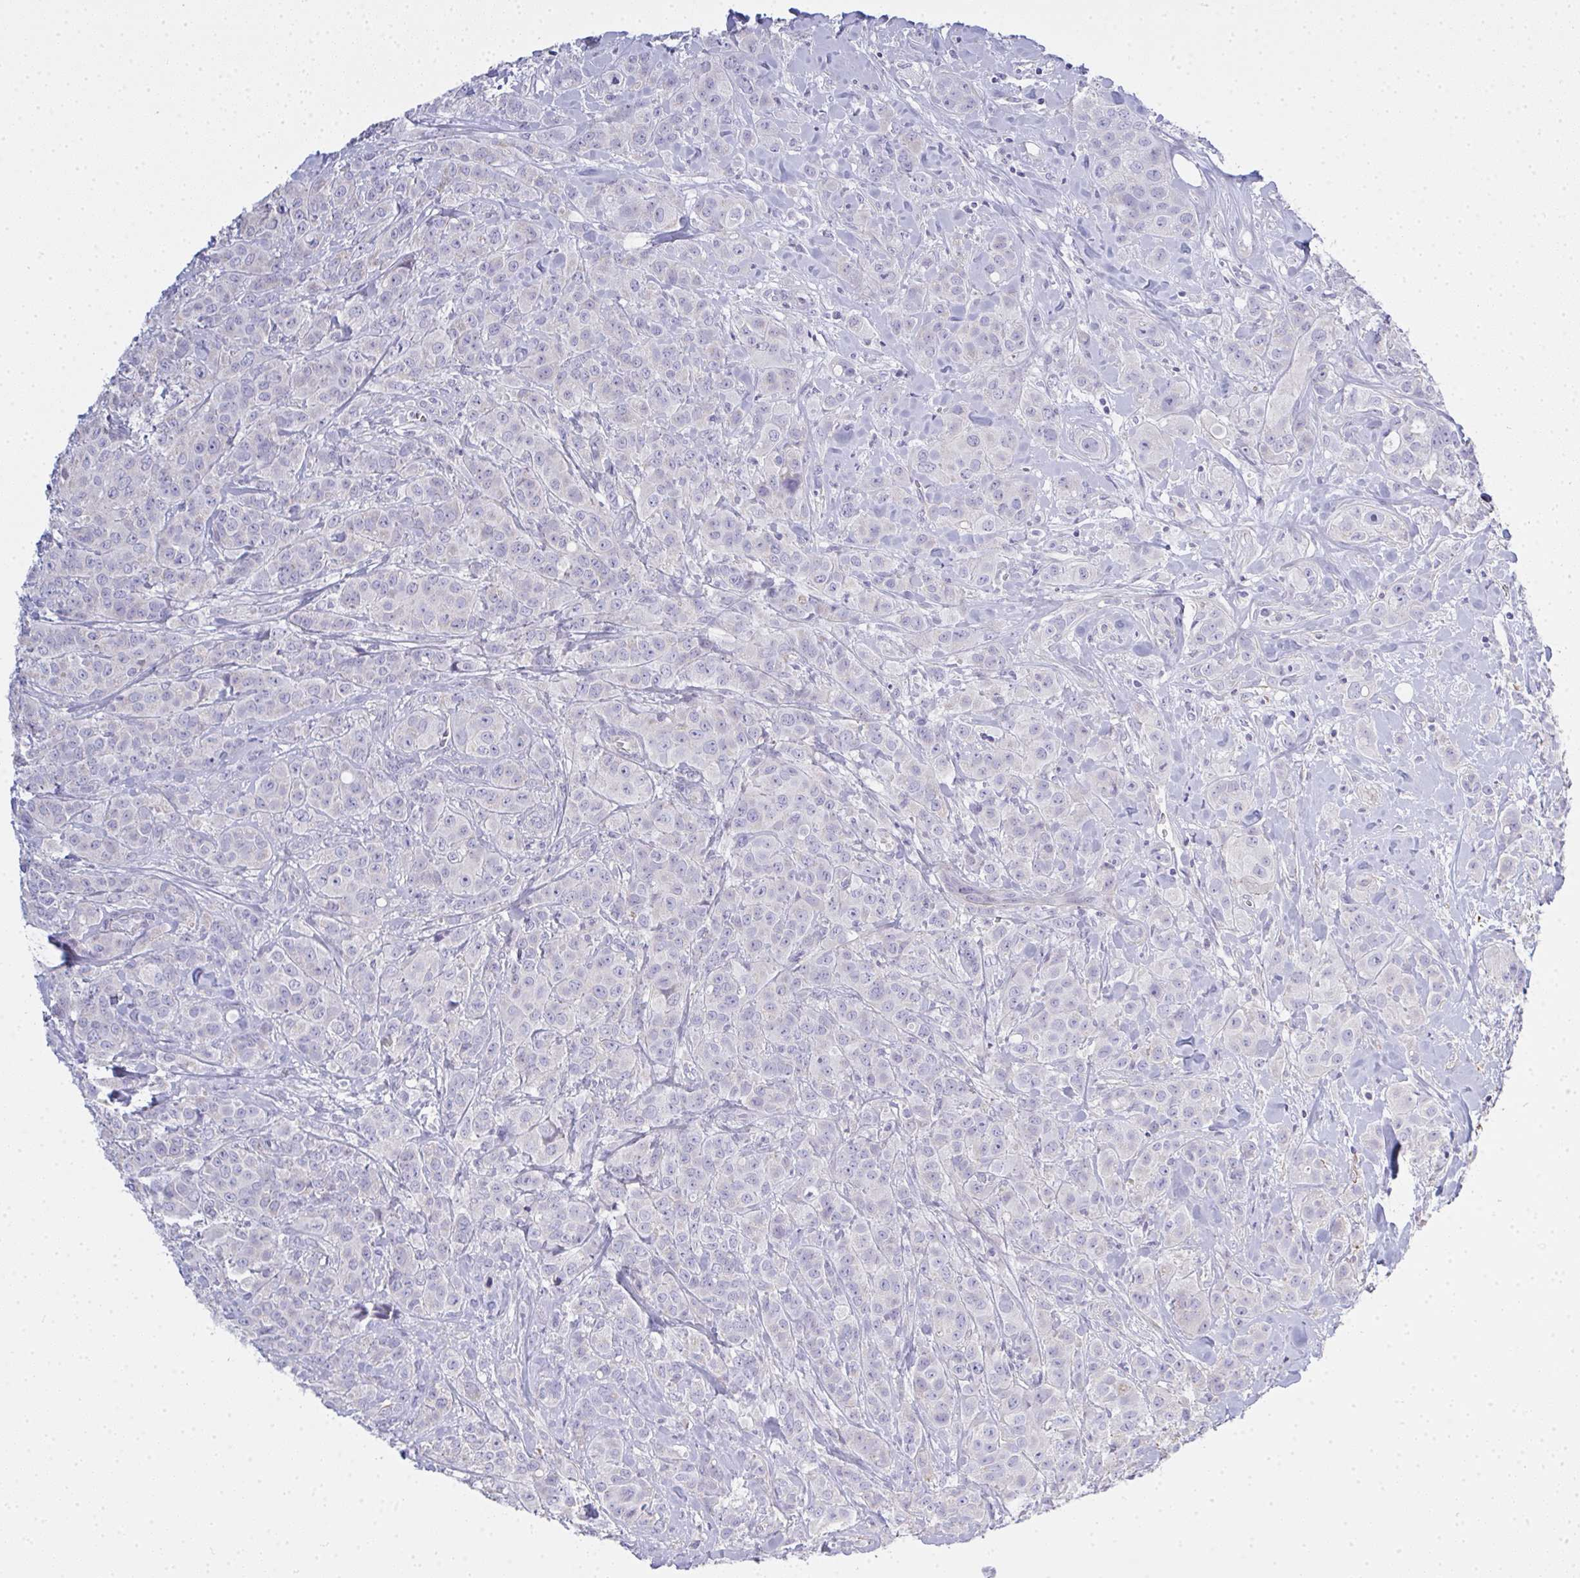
{"staining": {"intensity": "negative", "quantity": "none", "location": "none"}, "tissue": "breast cancer", "cell_type": "Tumor cells", "image_type": "cancer", "snomed": [{"axis": "morphology", "description": "Normal tissue, NOS"}, {"axis": "morphology", "description": "Duct carcinoma"}, {"axis": "topography", "description": "Breast"}], "caption": "An image of breast intraductal carcinoma stained for a protein displays no brown staining in tumor cells.", "gene": "GSDMB", "patient": {"sex": "female", "age": 43}}